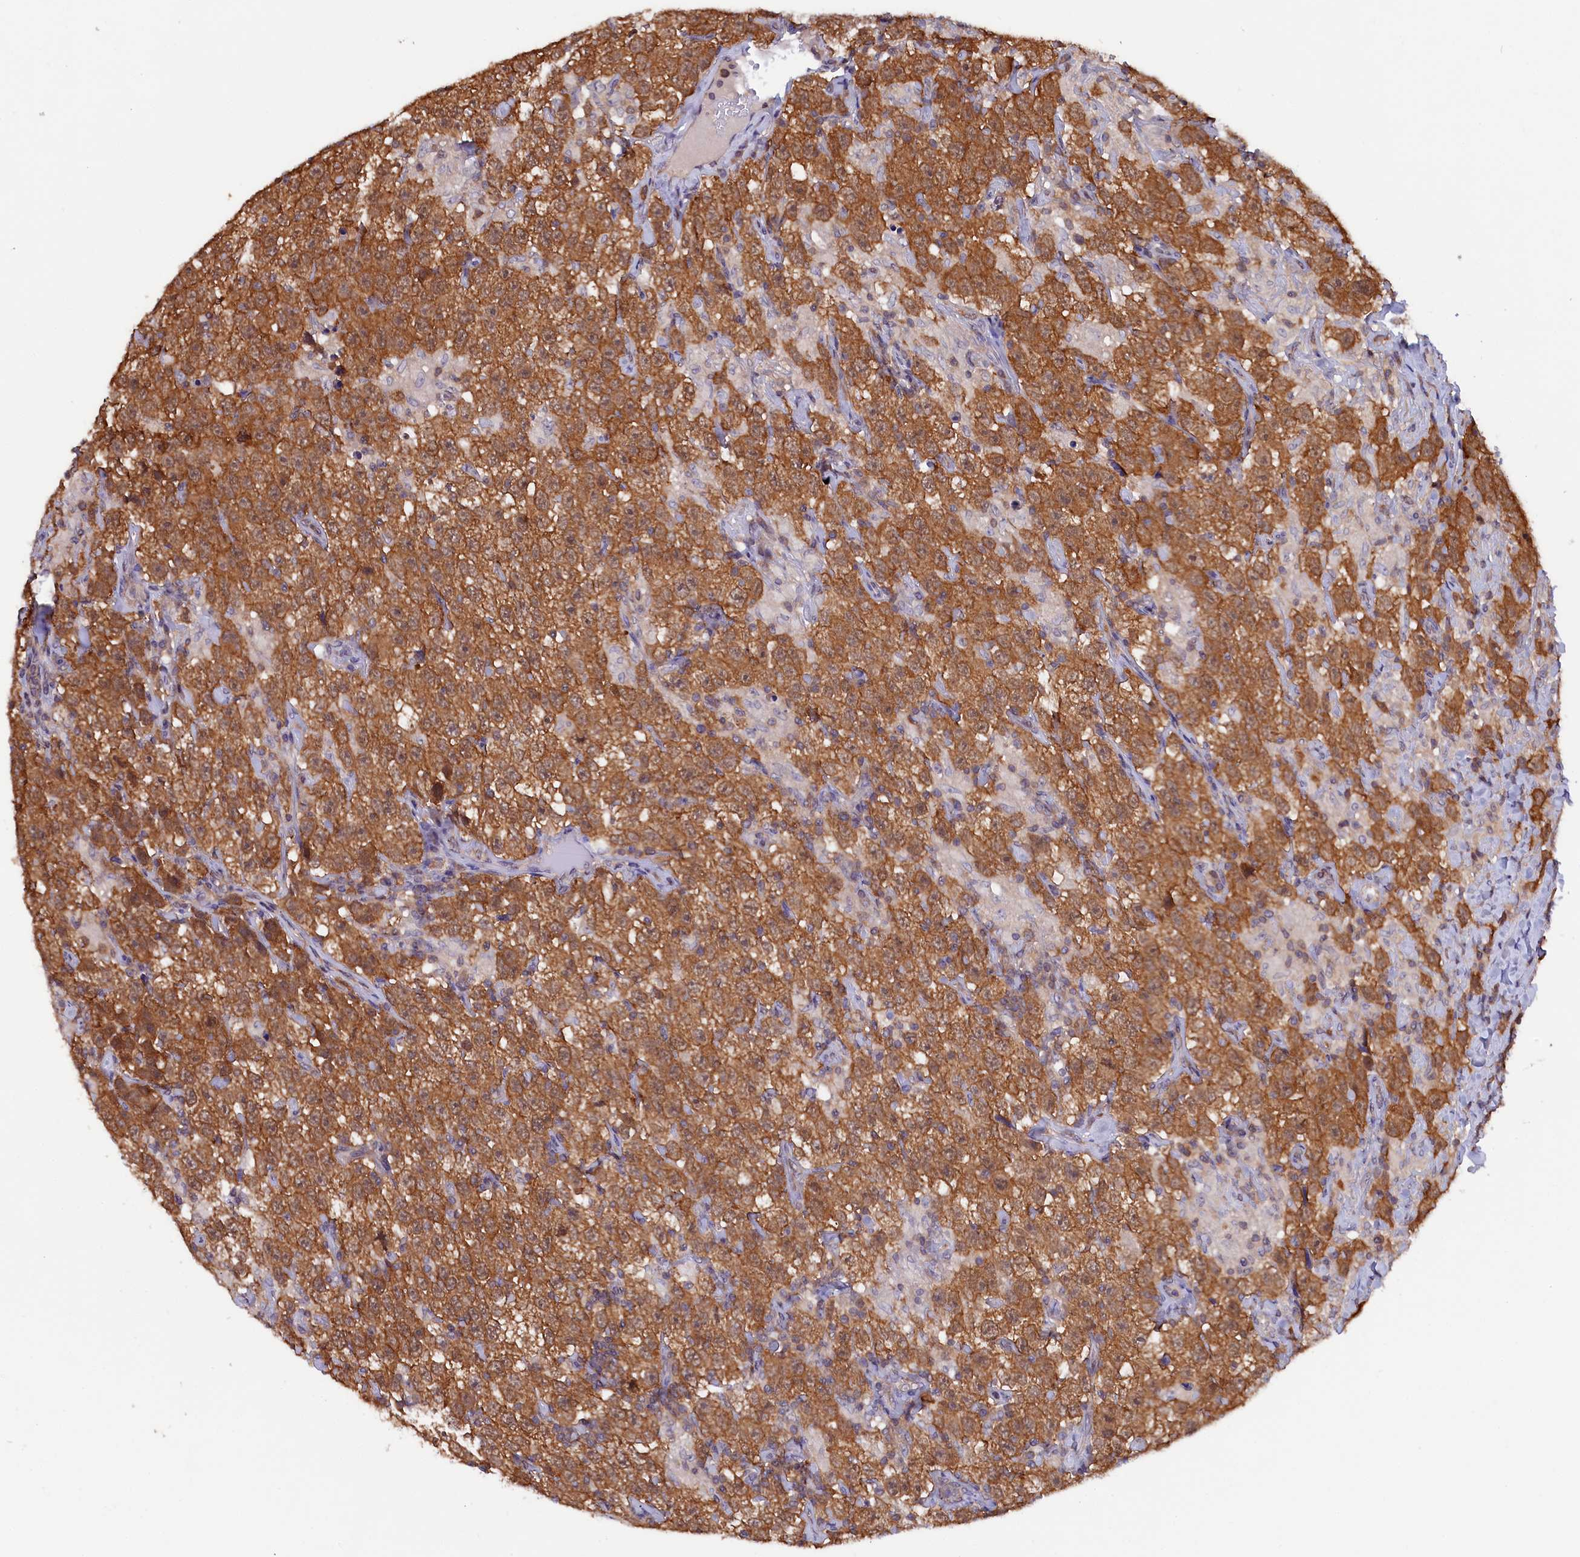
{"staining": {"intensity": "strong", "quantity": ">75%", "location": "cytoplasmic/membranous"}, "tissue": "testis cancer", "cell_type": "Tumor cells", "image_type": "cancer", "snomed": [{"axis": "morphology", "description": "Seminoma, NOS"}, {"axis": "topography", "description": "Testis"}], "caption": "Seminoma (testis) tissue exhibits strong cytoplasmic/membranous positivity in approximately >75% of tumor cells, visualized by immunohistochemistry. The protein of interest is shown in brown color, while the nuclei are stained blue.", "gene": "JPT2", "patient": {"sex": "male", "age": 41}}